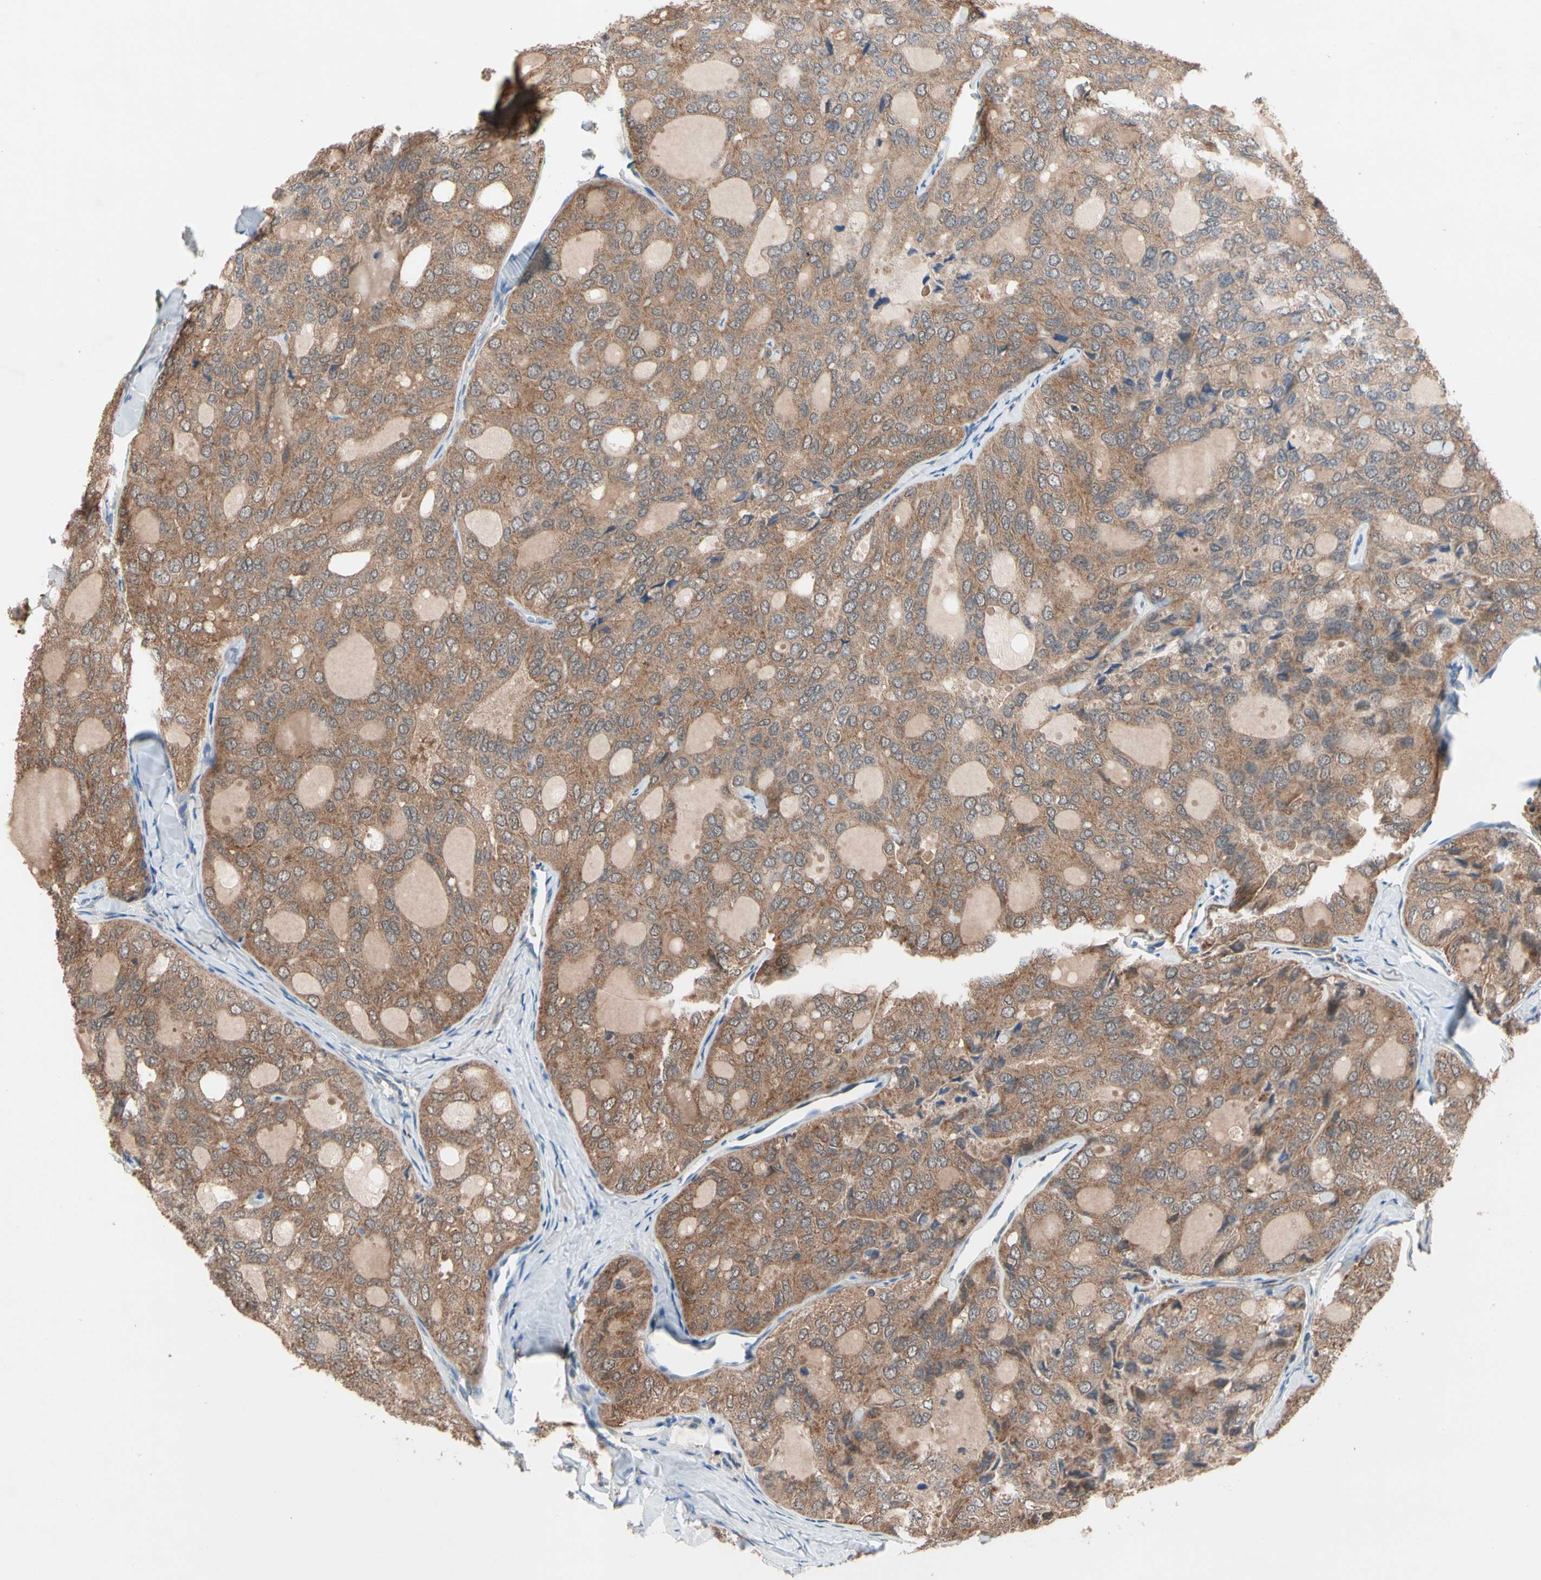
{"staining": {"intensity": "moderate", "quantity": ">75%", "location": "cytoplasmic/membranous"}, "tissue": "thyroid cancer", "cell_type": "Tumor cells", "image_type": "cancer", "snomed": [{"axis": "morphology", "description": "Follicular adenoma carcinoma, NOS"}, {"axis": "topography", "description": "Thyroid gland"}], "caption": "Brown immunohistochemical staining in human follicular adenoma carcinoma (thyroid) reveals moderate cytoplasmic/membranous expression in about >75% of tumor cells.", "gene": "MTHFS", "patient": {"sex": "male", "age": 75}}